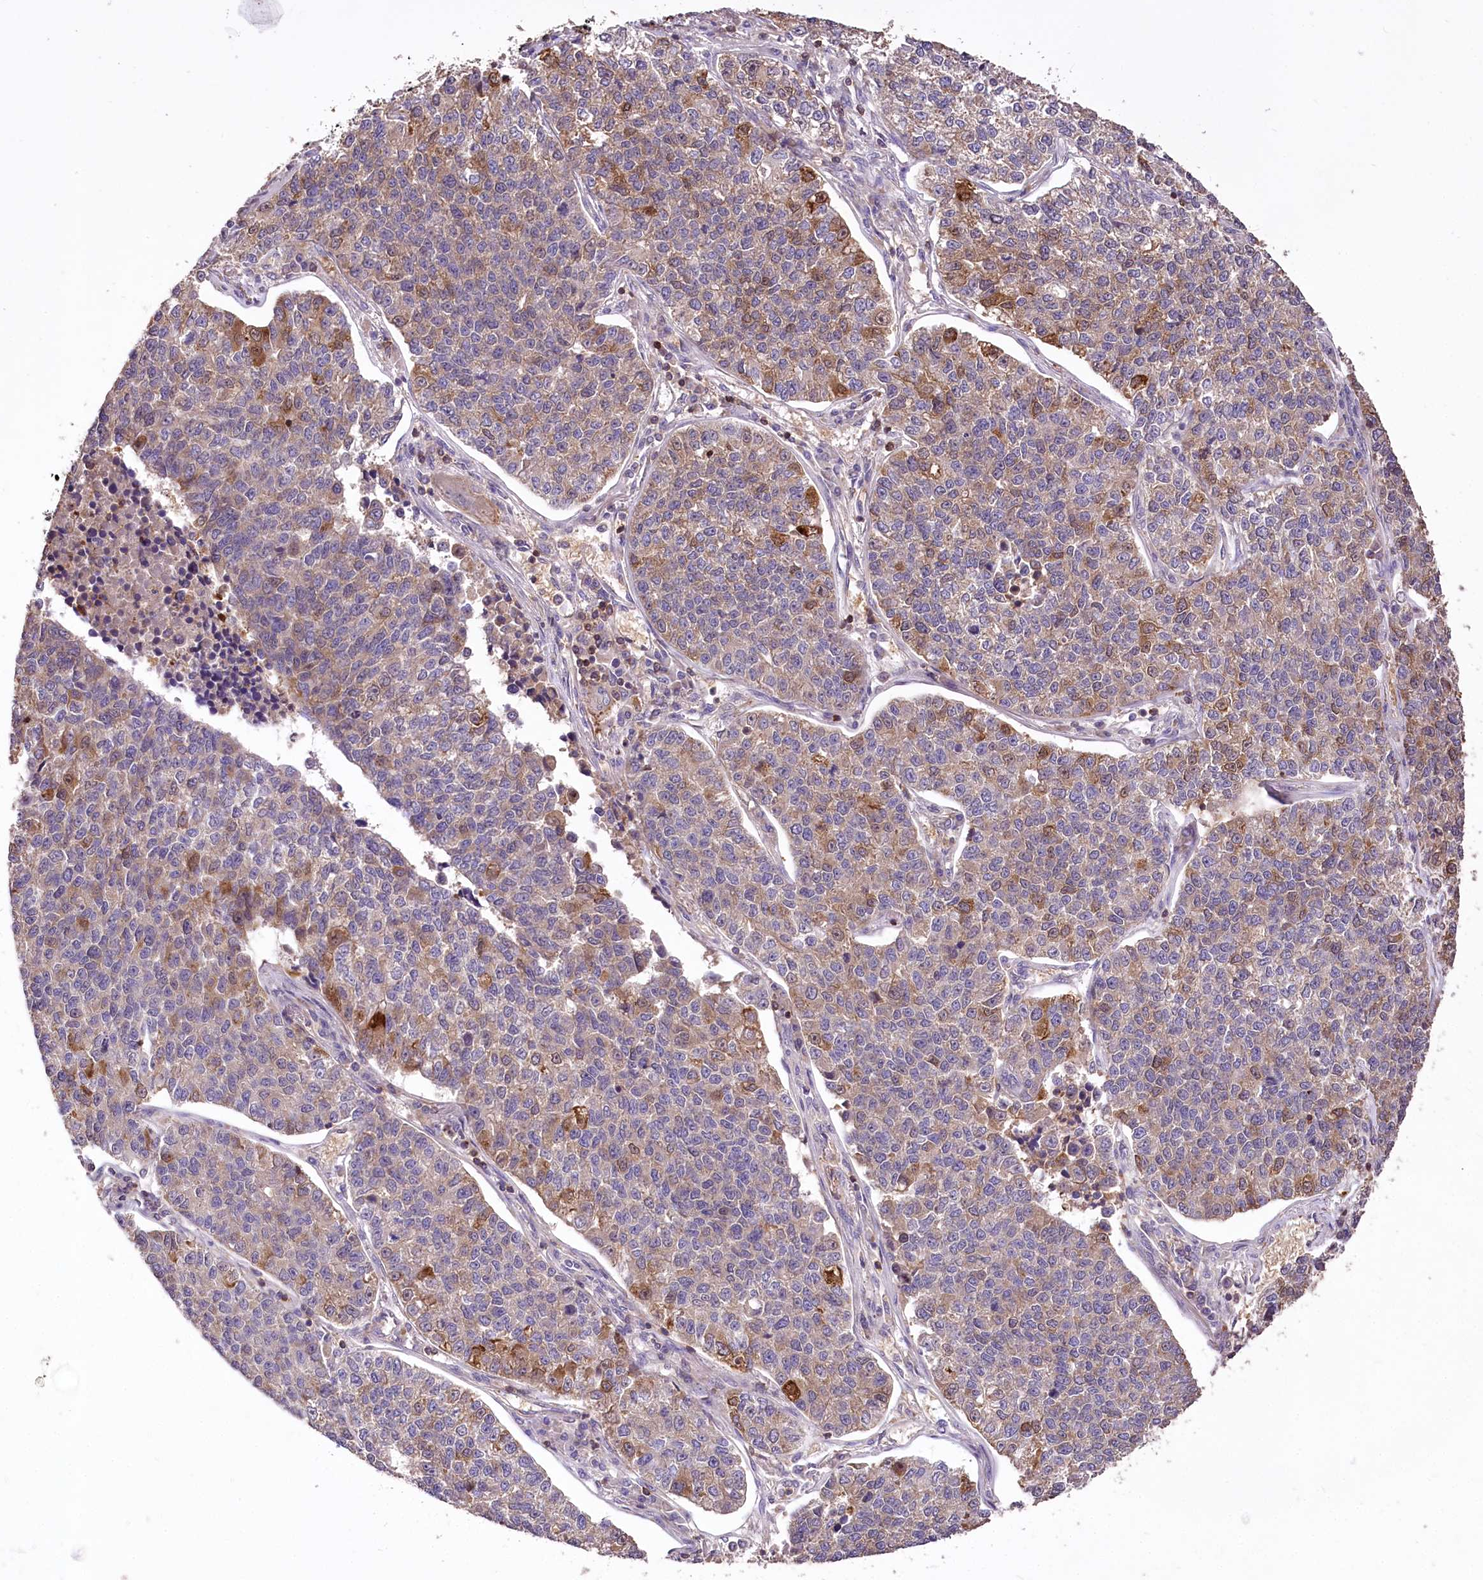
{"staining": {"intensity": "moderate", "quantity": "<25%", "location": "cytoplasmic/membranous,nuclear"}, "tissue": "lung cancer", "cell_type": "Tumor cells", "image_type": "cancer", "snomed": [{"axis": "morphology", "description": "Adenocarcinoma, NOS"}, {"axis": "topography", "description": "Lung"}], "caption": "Protein staining of lung cancer (adenocarcinoma) tissue exhibits moderate cytoplasmic/membranous and nuclear positivity in approximately <25% of tumor cells. The staining is performed using DAB brown chromogen to label protein expression. The nuclei are counter-stained blue using hematoxylin.", "gene": "SERGEF", "patient": {"sex": "male", "age": 49}}